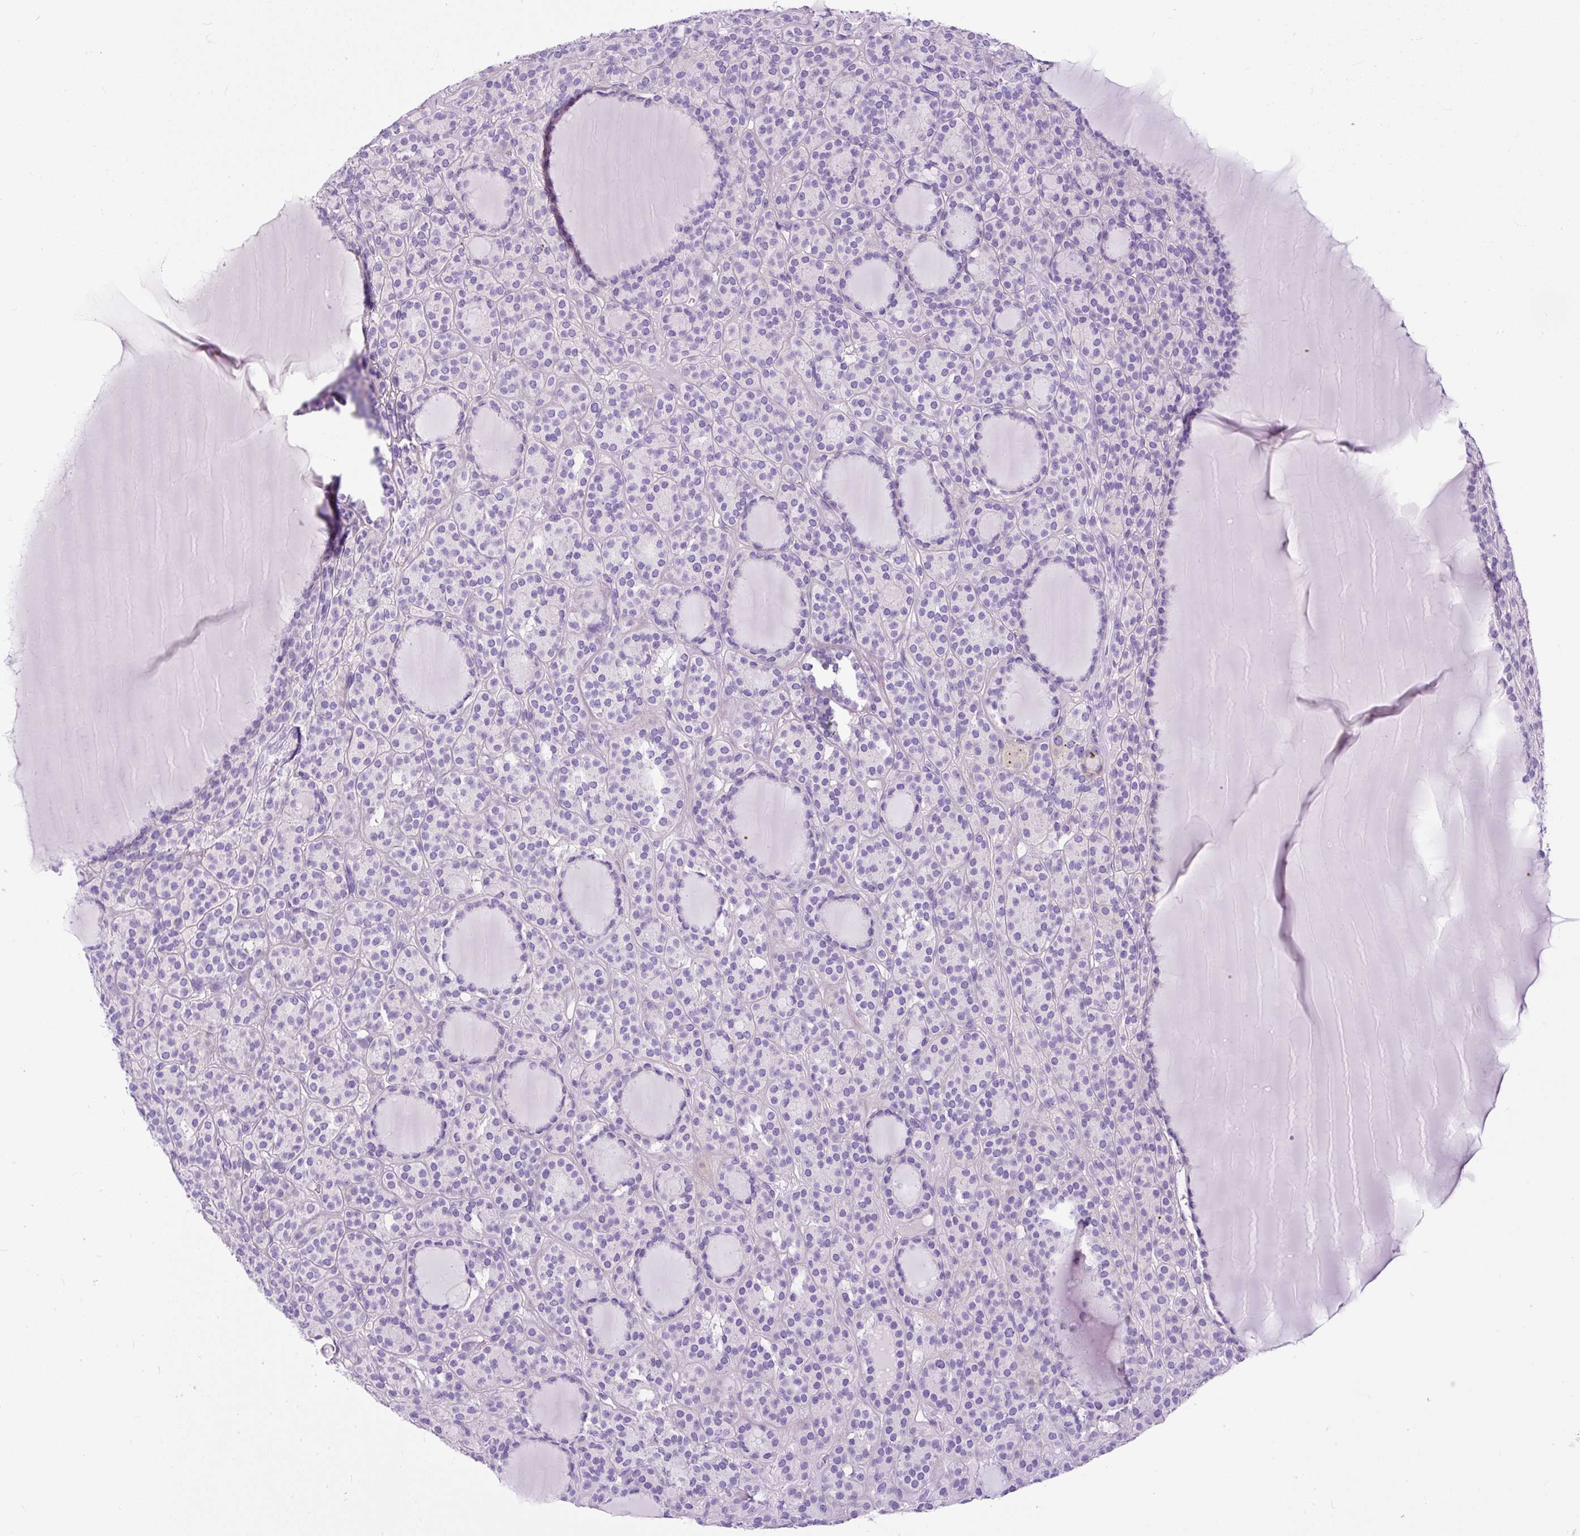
{"staining": {"intensity": "negative", "quantity": "none", "location": "none"}, "tissue": "thyroid cancer", "cell_type": "Tumor cells", "image_type": "cancer", "snomed": [{"axis": "morphology", "description": "Follicular adenoma carcinoma, NOS"}, {"axis": "topography", "description": "Thyroid gland"}], "caption": "There is no significant staining in tumor cells of thyroid cancer. Brightfield microscopy of immunohistochemistry (IHC) stained with DAB (brown) and hematoxylin (blue), captured at high magnification.", "gene": "STOX2", "patient": {"sex": "female", "age": 63}}